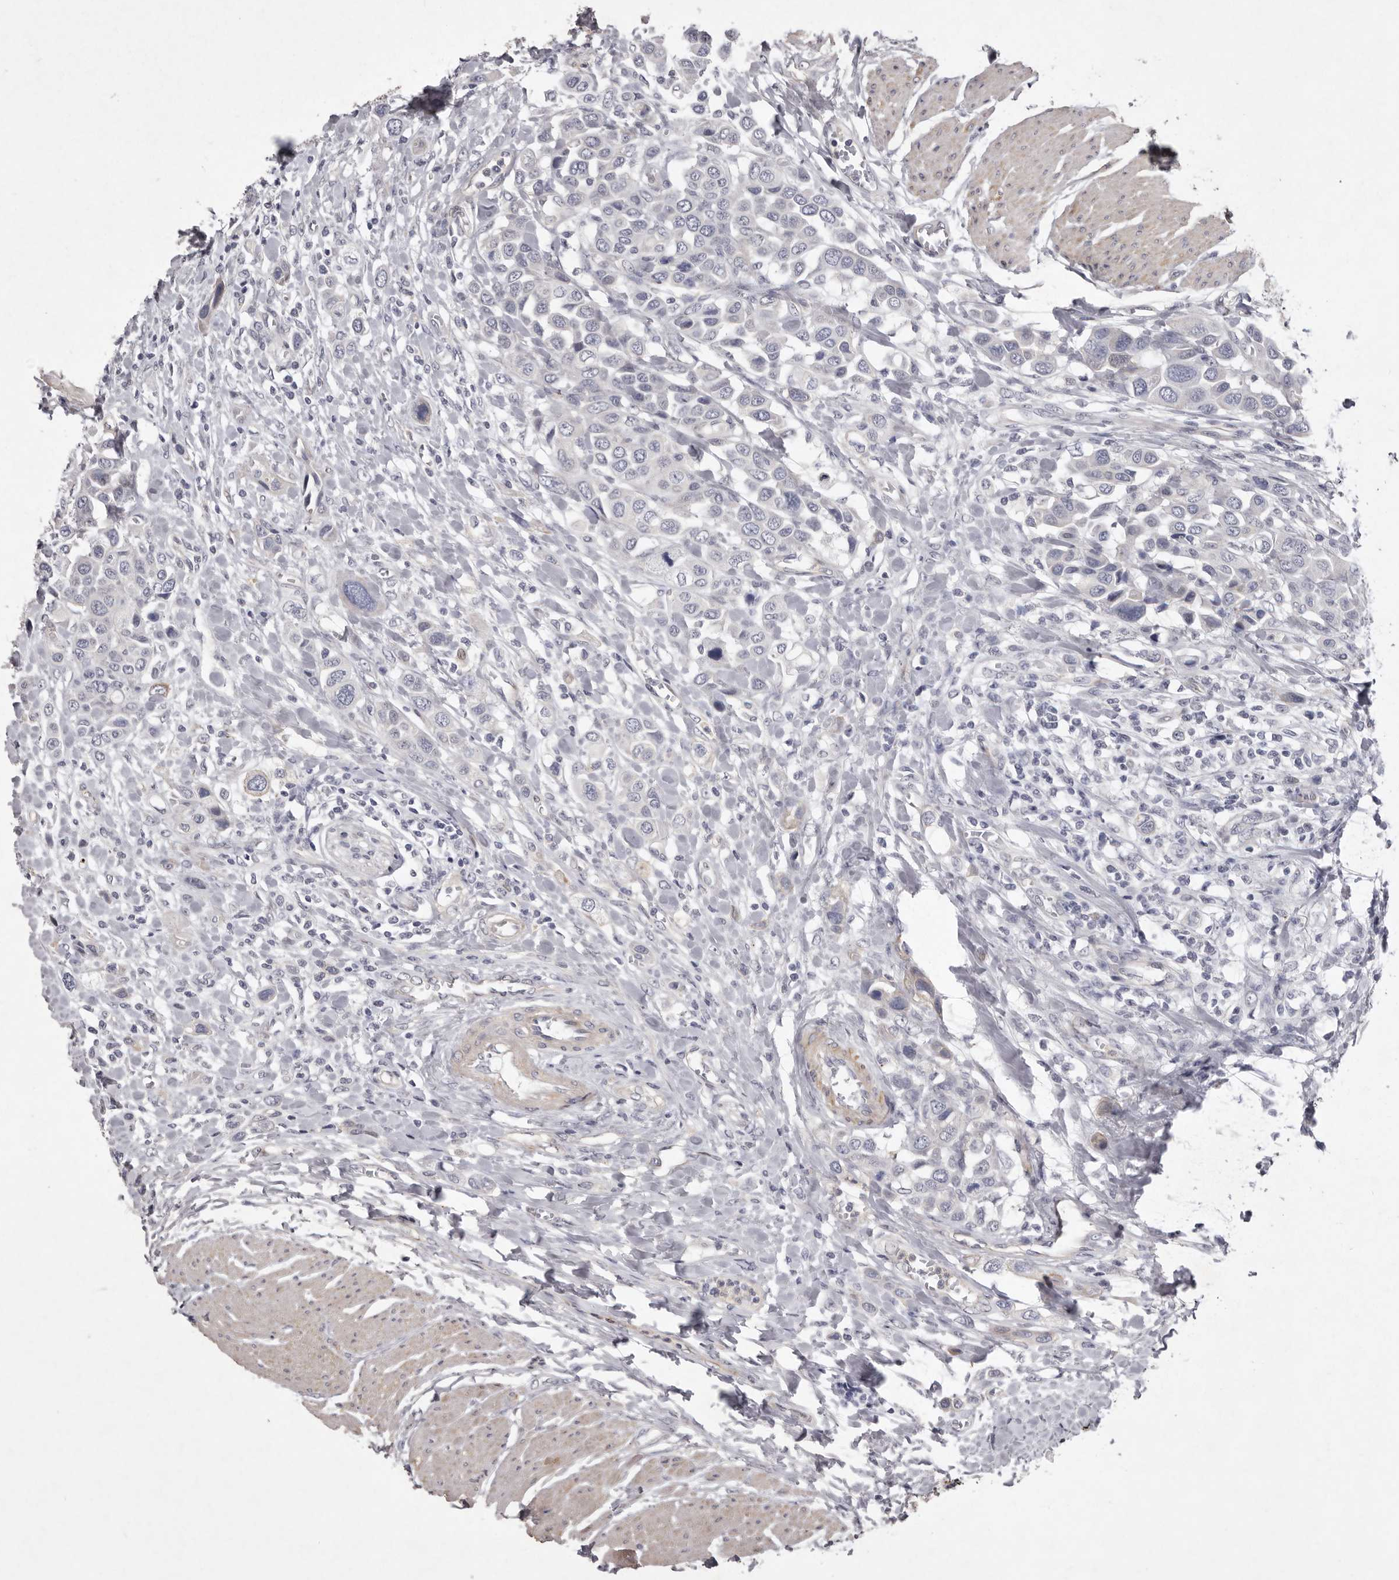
{"staining": {"intensity": "negative", "quantity": "none", "location": "none"}, "tissue": "urothelial cancer", "cell_type": "Tumor cells", "image_type": "cancer", "snomed": [{"axis": "morphology", "description": "Urothelial carcinoma, High grade"}, {"axis": "topography", "description": "Urinary bladder"}], "caption": "Tumor cells show no significant expression in urothelial carcinoma (high-grade).", "gene": "NKAIN4", "patient": {"sex": "male", "age": 50}}